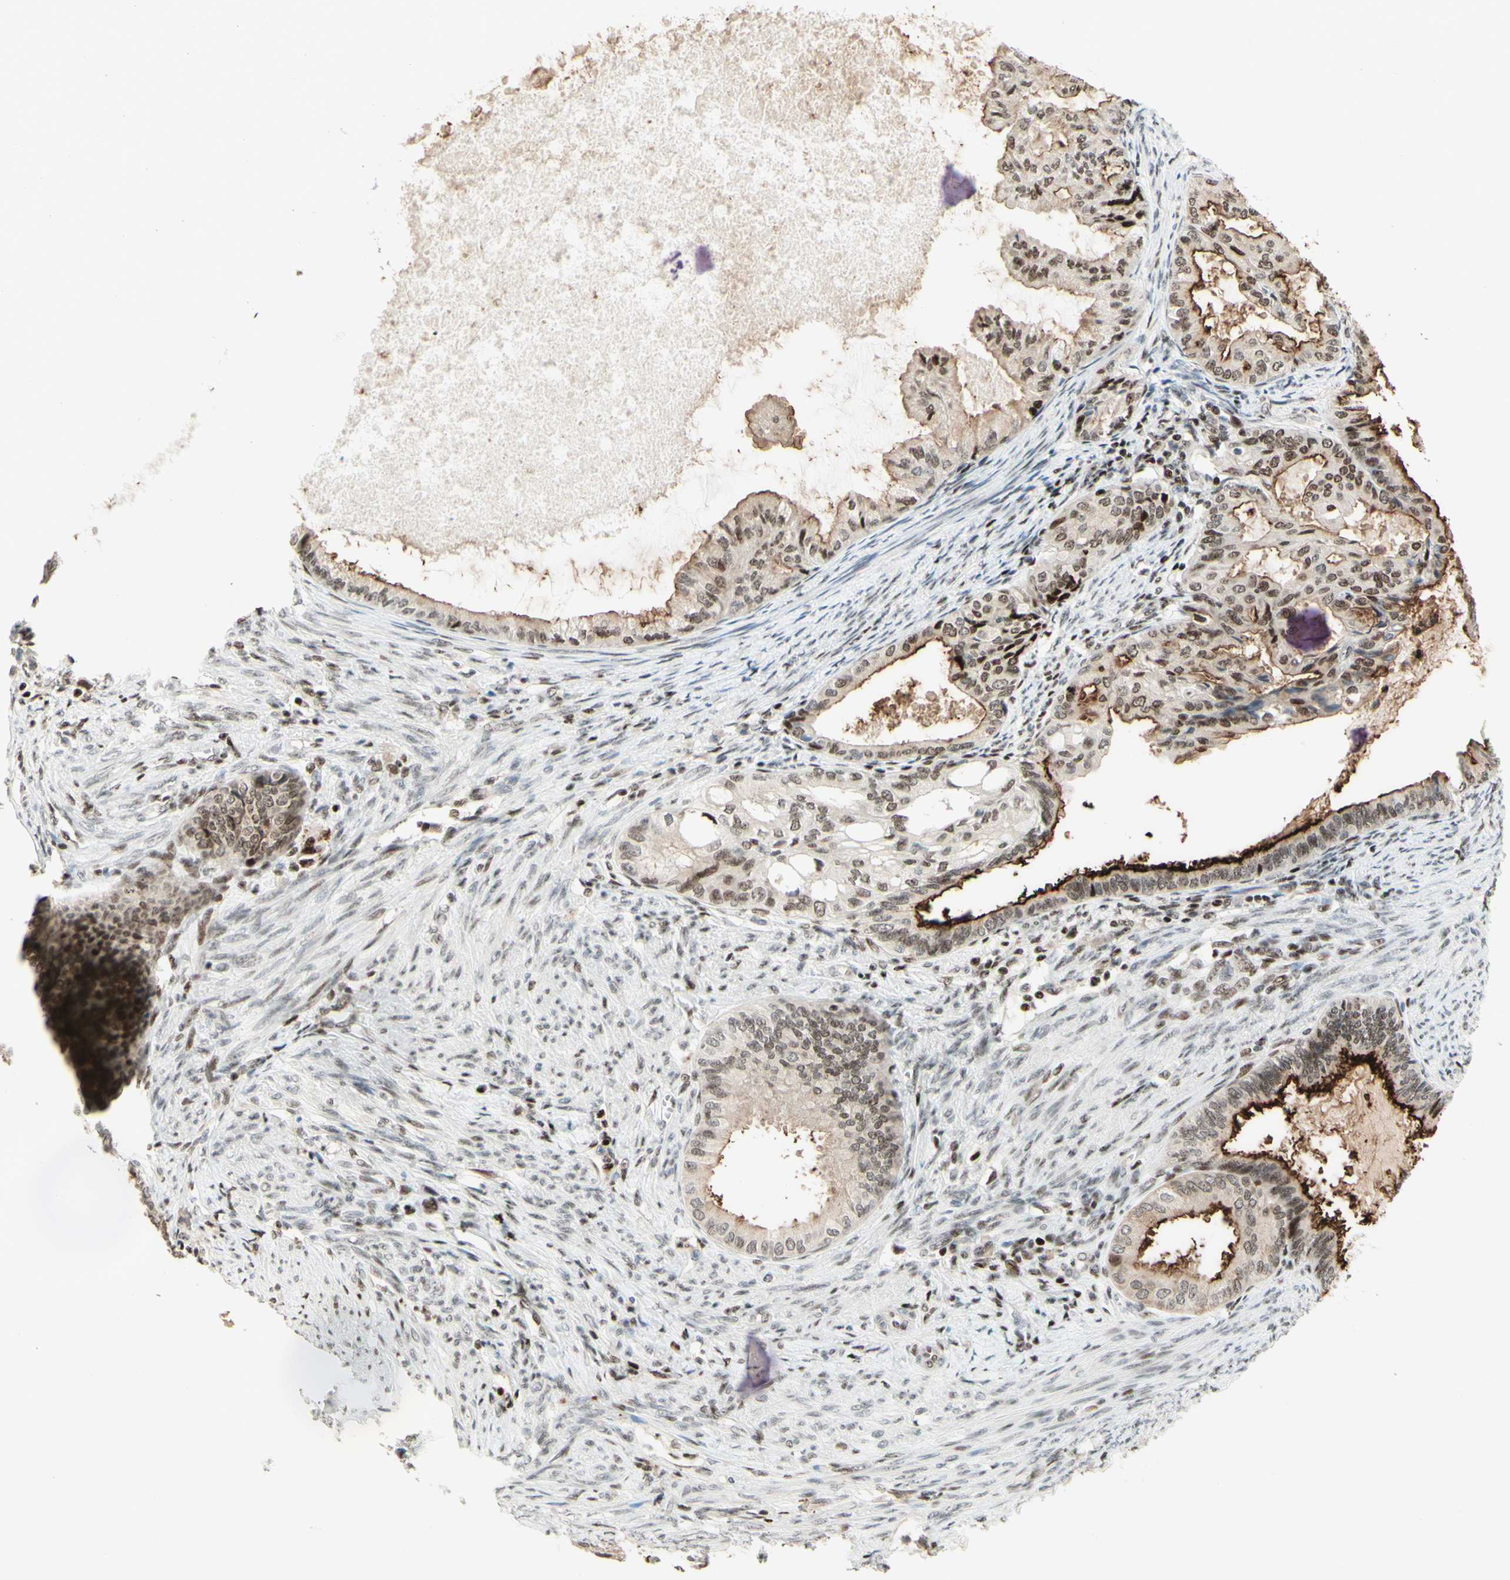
{"staining": {"intensity": "moderate", "quantity": ">75%", "location": "cytoplasmic/membranous"}, "tissue": "endometrial cancer", "cell_type": "Tumor cells", "image_type": "cancer", "snomed": [{"axis": "morphology", "description": "Adenocarcinoma, NOS"}, {"axis": "topography", "description": "Endometrium"}], "caption": "Immunohistochemical staining of endometrial adenocarcinoma shows medium levels of moderate cytoplasmic/membranous protein positivity in approximately >75% of tumor cells. The protein of interest is stained brown, and the nuclei are stained in blue (DAB (3,3'-diaminobenzidine) IHC with brightfield microscopy, high magnification).", "gene": "CDKL5", "patient": {"sex": "female", "age": 86}}